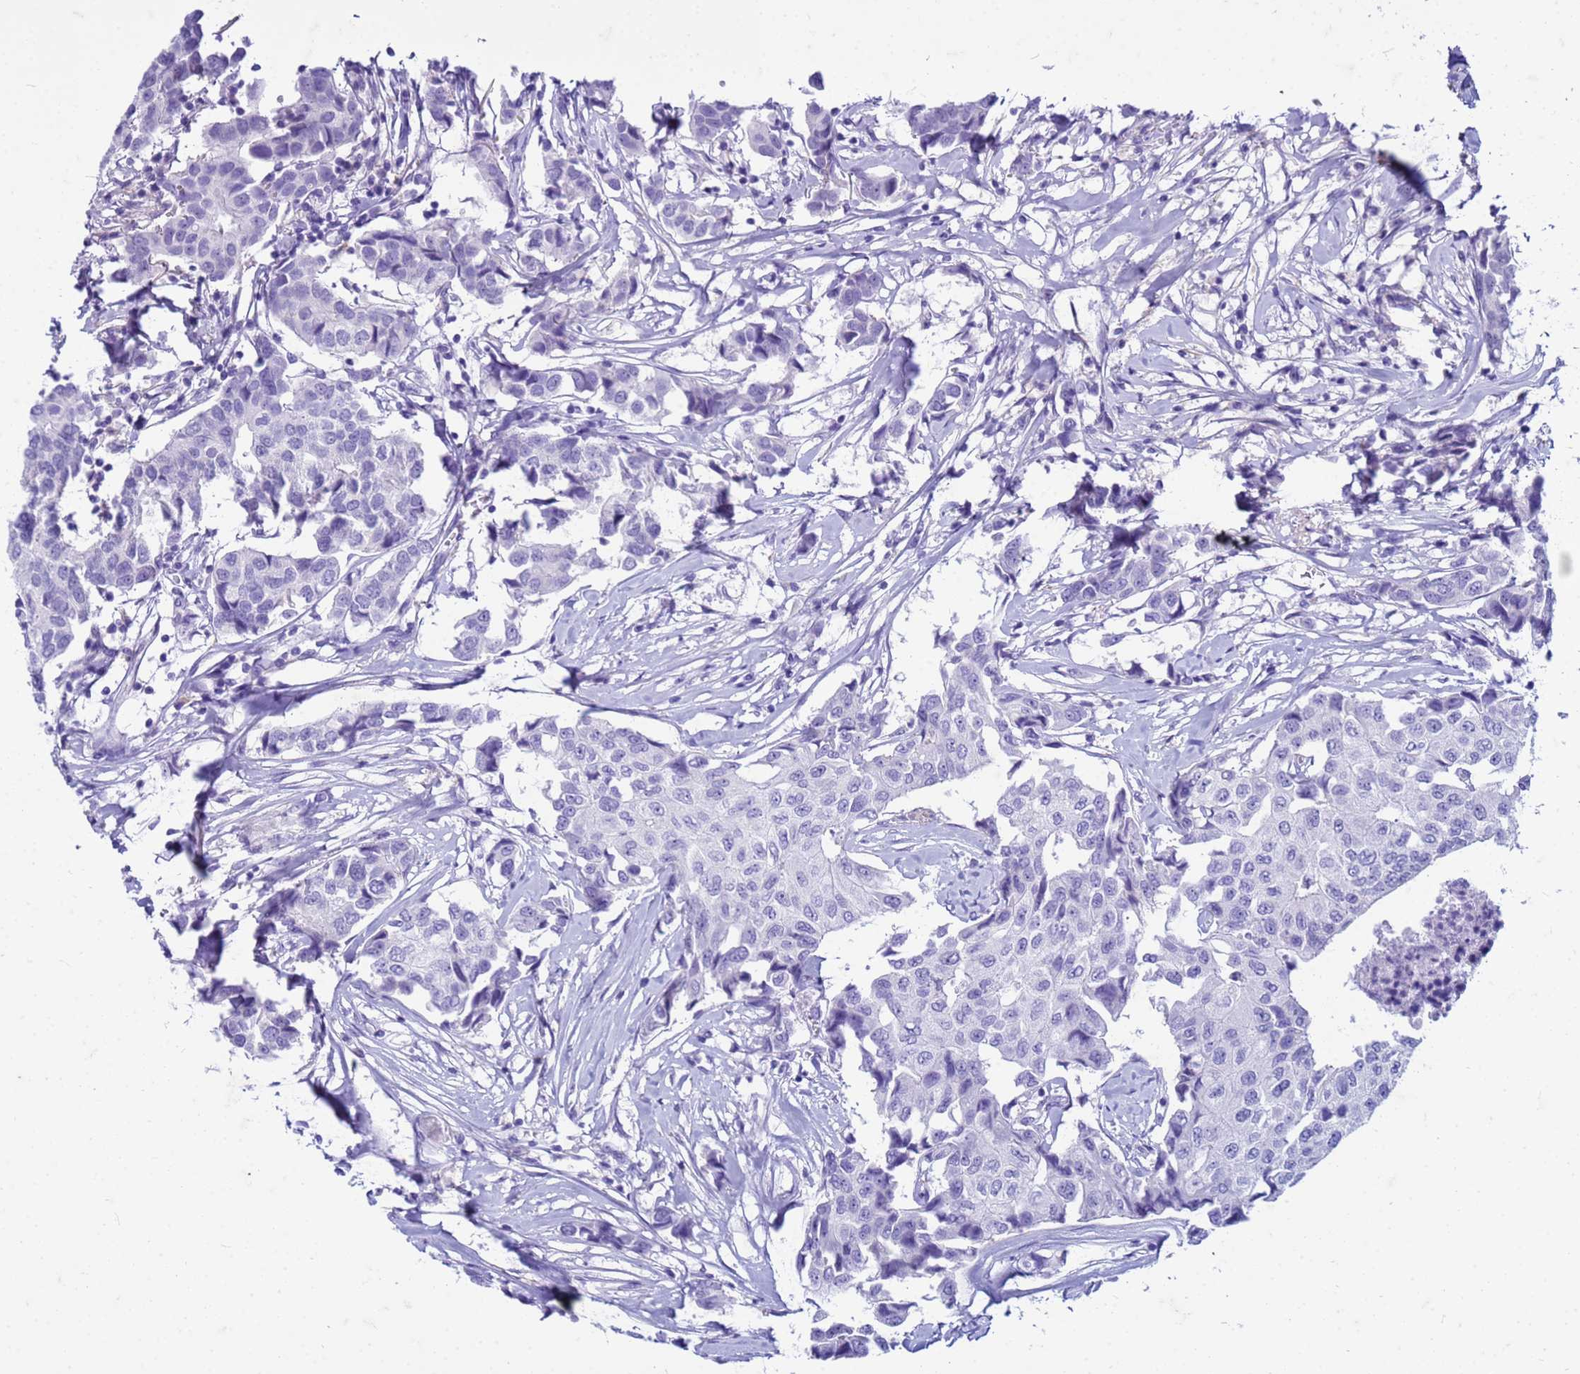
{"staining": {"intensity": "negative", "quantity": "none", "location": "none"}, "tissue": "breast cancer", "cell_type": "Tumor cells", "image_type": "cancer", "snomed": [{"axis": "morphology", "description": "Duct carcinoma"}, {"axis": "topography", "description": "Breast"}], "caption": "Immunohistochemistry micrograph of neoplastic tissue: human infiltrating ductal carcinoma (breast) stained with DAB (3,3'-diaminobenzidine) displays no significant protein positivity in tumor cells.", "gene": "CFAP100", "patient": {"sex": "female", "age": 80}}